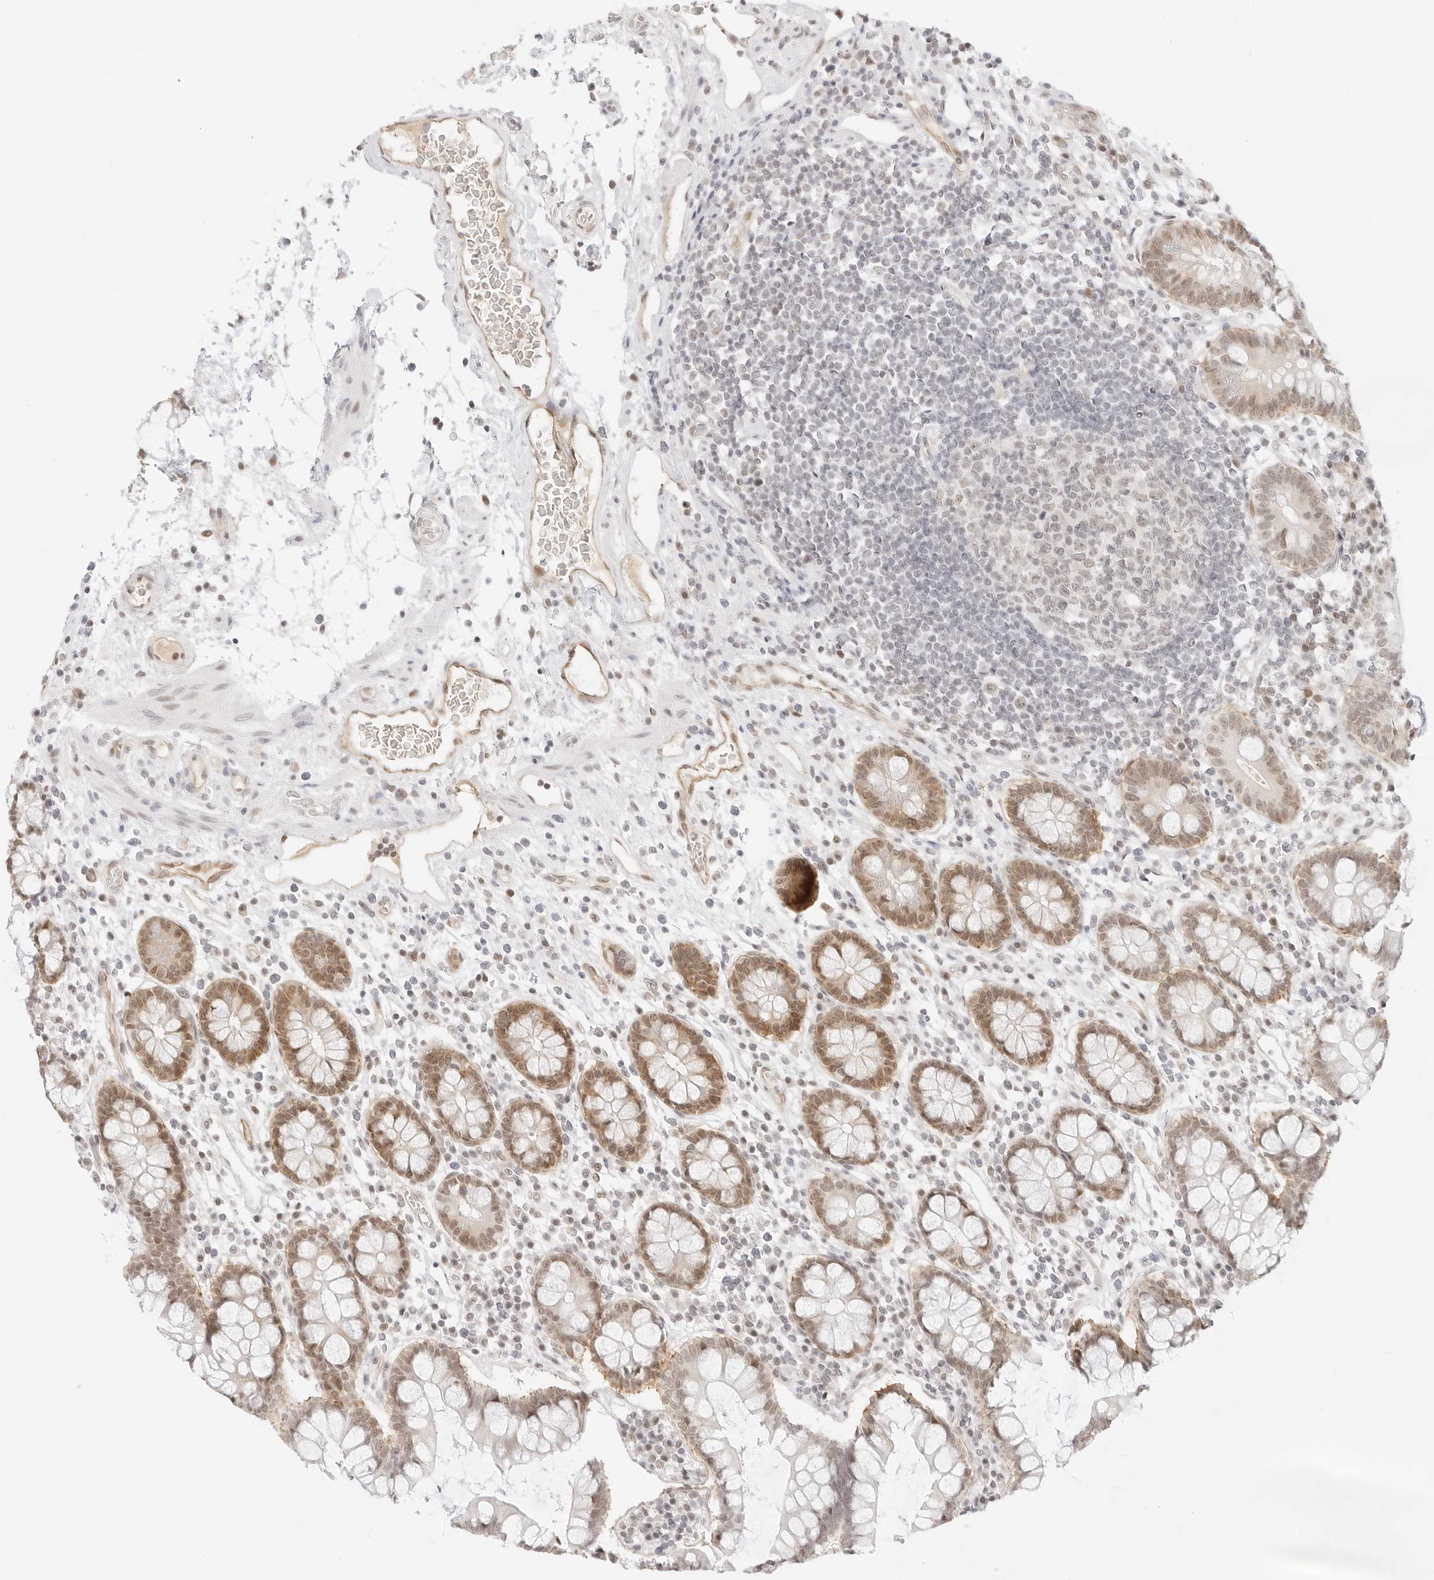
{"staining": {"intensity": "moderate", "quantity": ">75%", "location": "cytoplasmic/membranous,nuclear"}, "tissue": "colon", "cell_type": "Endothelial cells", "image_type": "normal", "snomed": [{"axis": "morphology", "description": "Normal tissue, NOS"}, {"axis": "topography", "description": "Colon"}], "caption": "Protein positivity by immunohistochemistry (IHC) shows moderate cytoplasmic/membranous,nuclear positivity in about >75% of endothelial cells in unremarkable colon. Nuclei are stained in blue.", "gene": "ITGA6", "patient": {"sex": "female", "age": 79}}